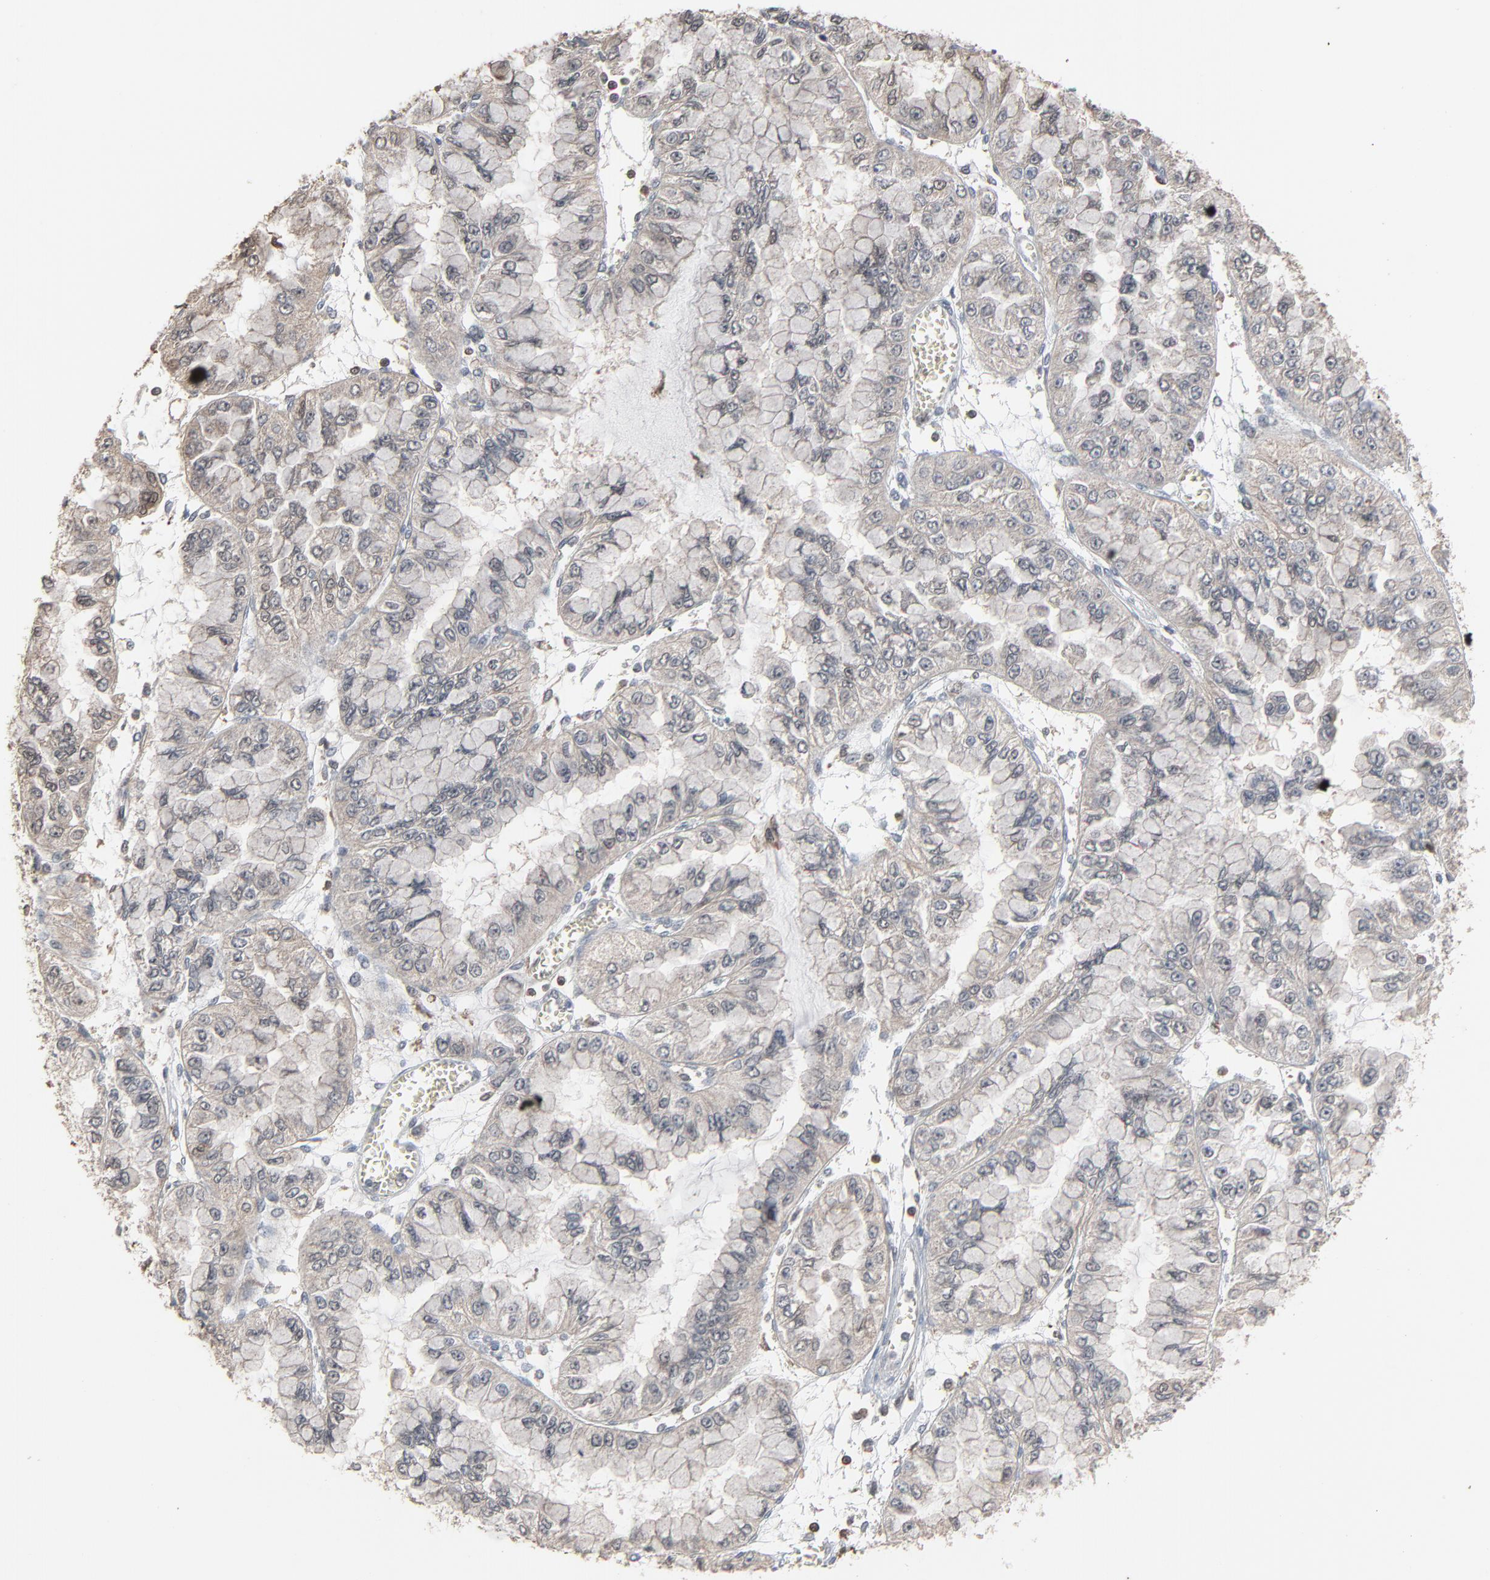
{"staining": {"intensity": "negative", "quantity": "none", "location": "none"}, "tissue": "liver cancer", "cell_type": "Tumor cells", "image_type": "cancer", "snomed": [{"axis": "morphology", "description": "Cholangiocarcinoma"}, {"axis": "topography", "description": "Liver"}], "caption": "This is an immunohistochemistry micrograph of liver cancer (cholangiocarcinoma). There is no staining in tumor cells.", "gene": "DOCK8", "patient": {"sex": "female", "age": 79}}